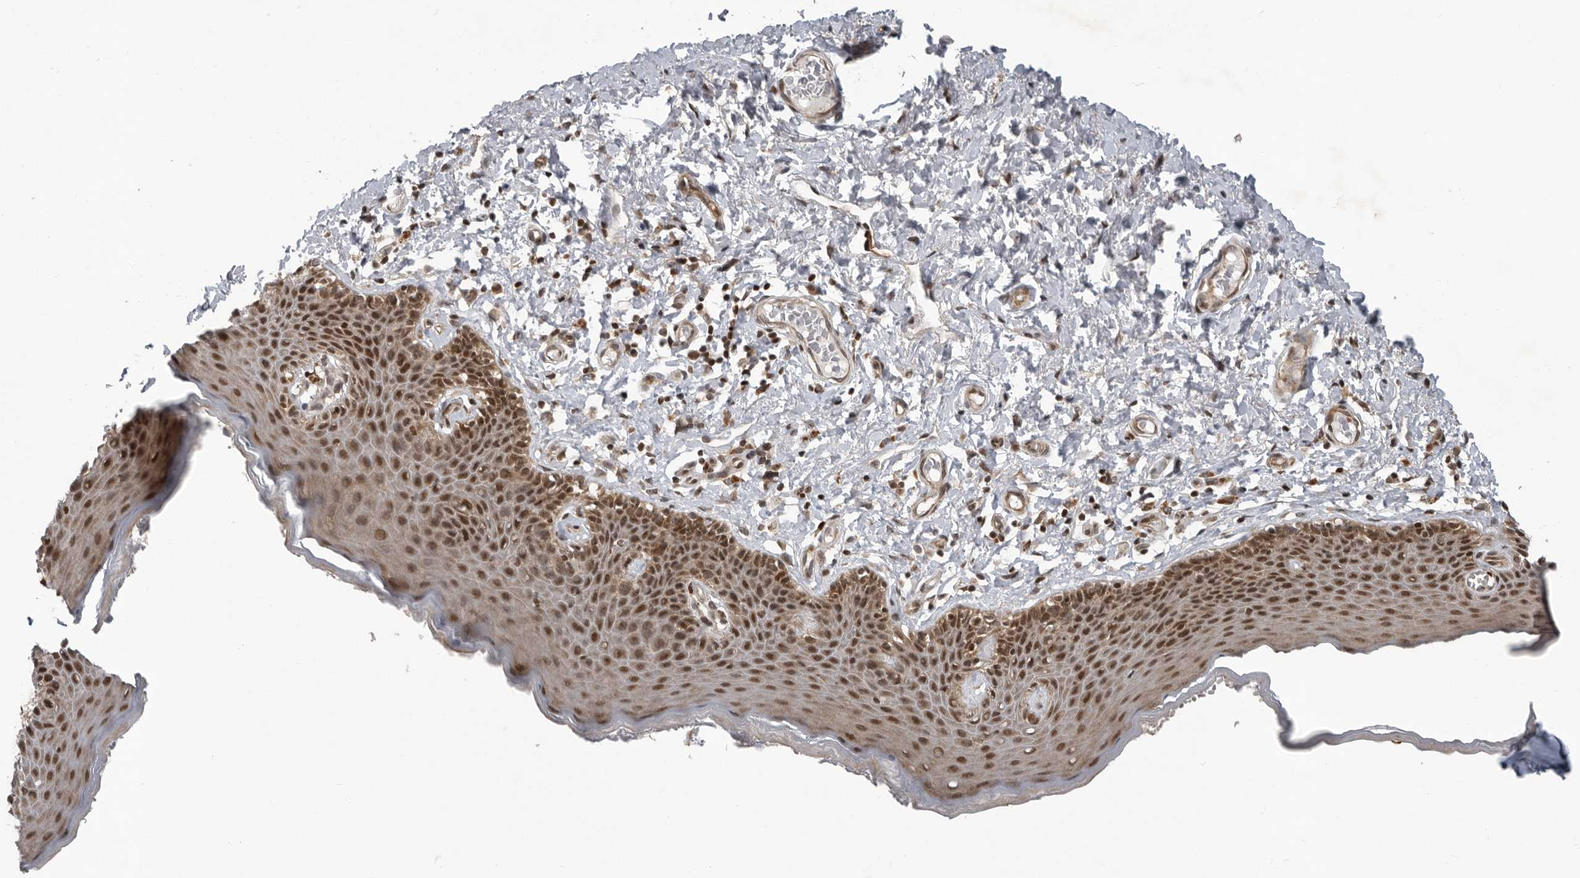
{"staining": {"intensity": "moderate", "quantity": ">75%", "location": "cytoplasmic/membranous,nuclear"}, "tissue": "skin", "cell_type": "Epidermal cells", "image_type": "normal", "snomed": [{"axis": "morphology", "description": "Normal tissue, NOS"}, {"axis": "topography", "description": "Vulva"}], "caption": "Normal skin exhibits moderate cytoplasmic/membranous,nuclear positivity in approximately >75% of epidermal cells, visualized by immunohistochemistry. (DAB (3,3'-diaminobenzidine) IHC with brightfield microscopy, high magnification).", "gene": "RABIF", "patient": {"sex": "female", "age": 66}}